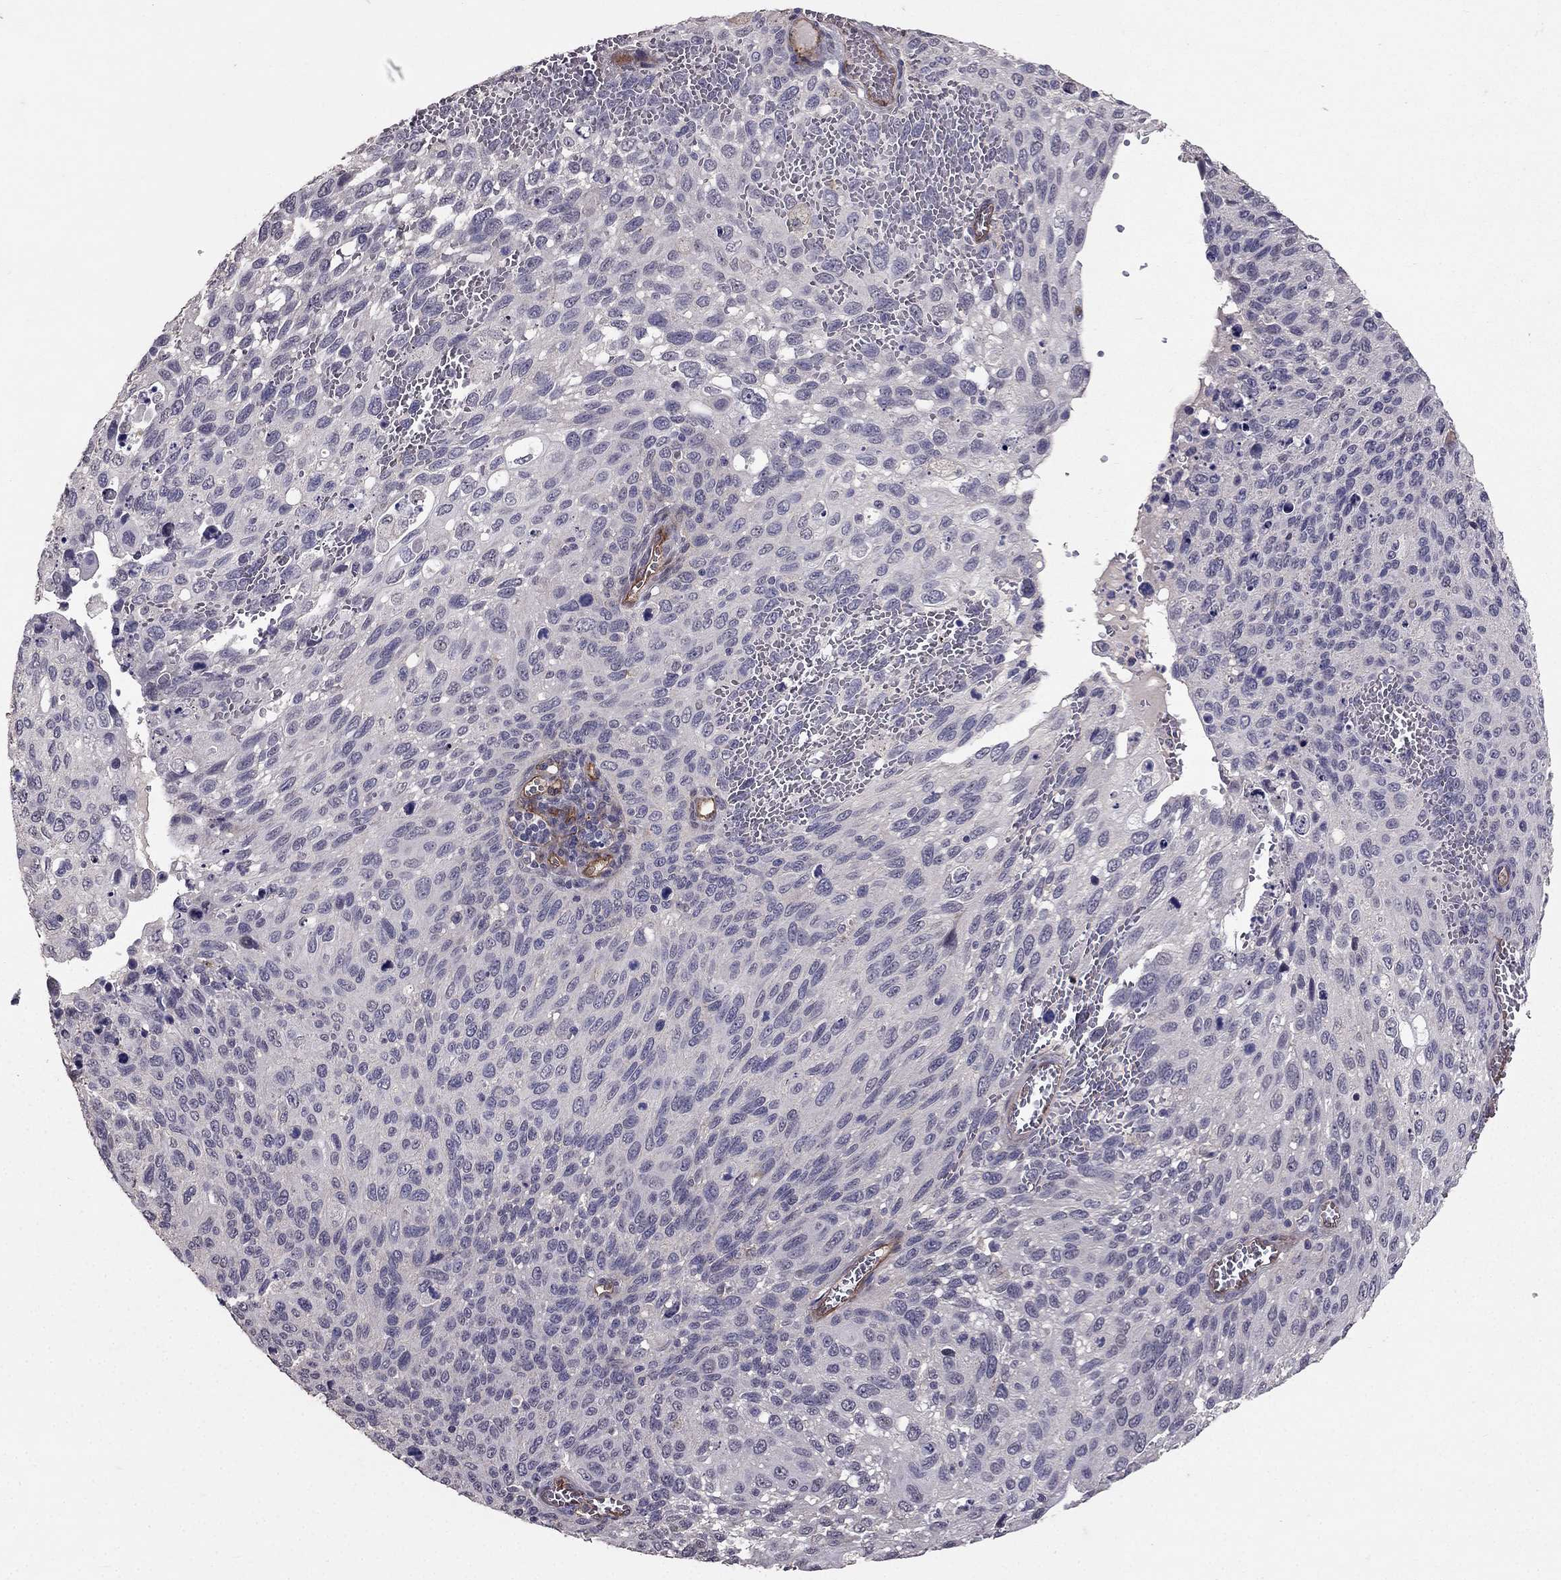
{"staining": {"intensity": "negative", "quantity": "none", "location": "none"}, "tissue": "cervical cancer", "cell_type": "Tumor cells", "image_type": "cancer", "snomed": [{"axis": "morphology", "description": "Squamous cell carcinoma, NOS"}, {"axis": "topography", "description": "Cervix"}], "caption": "DAB immunohistochemical staining of cervical cancer (squamous cell carcinoma) shows no significant expression in tumor cells.", "gene": "RASIP1", "patient": {"sex": "female", "age": 70}}